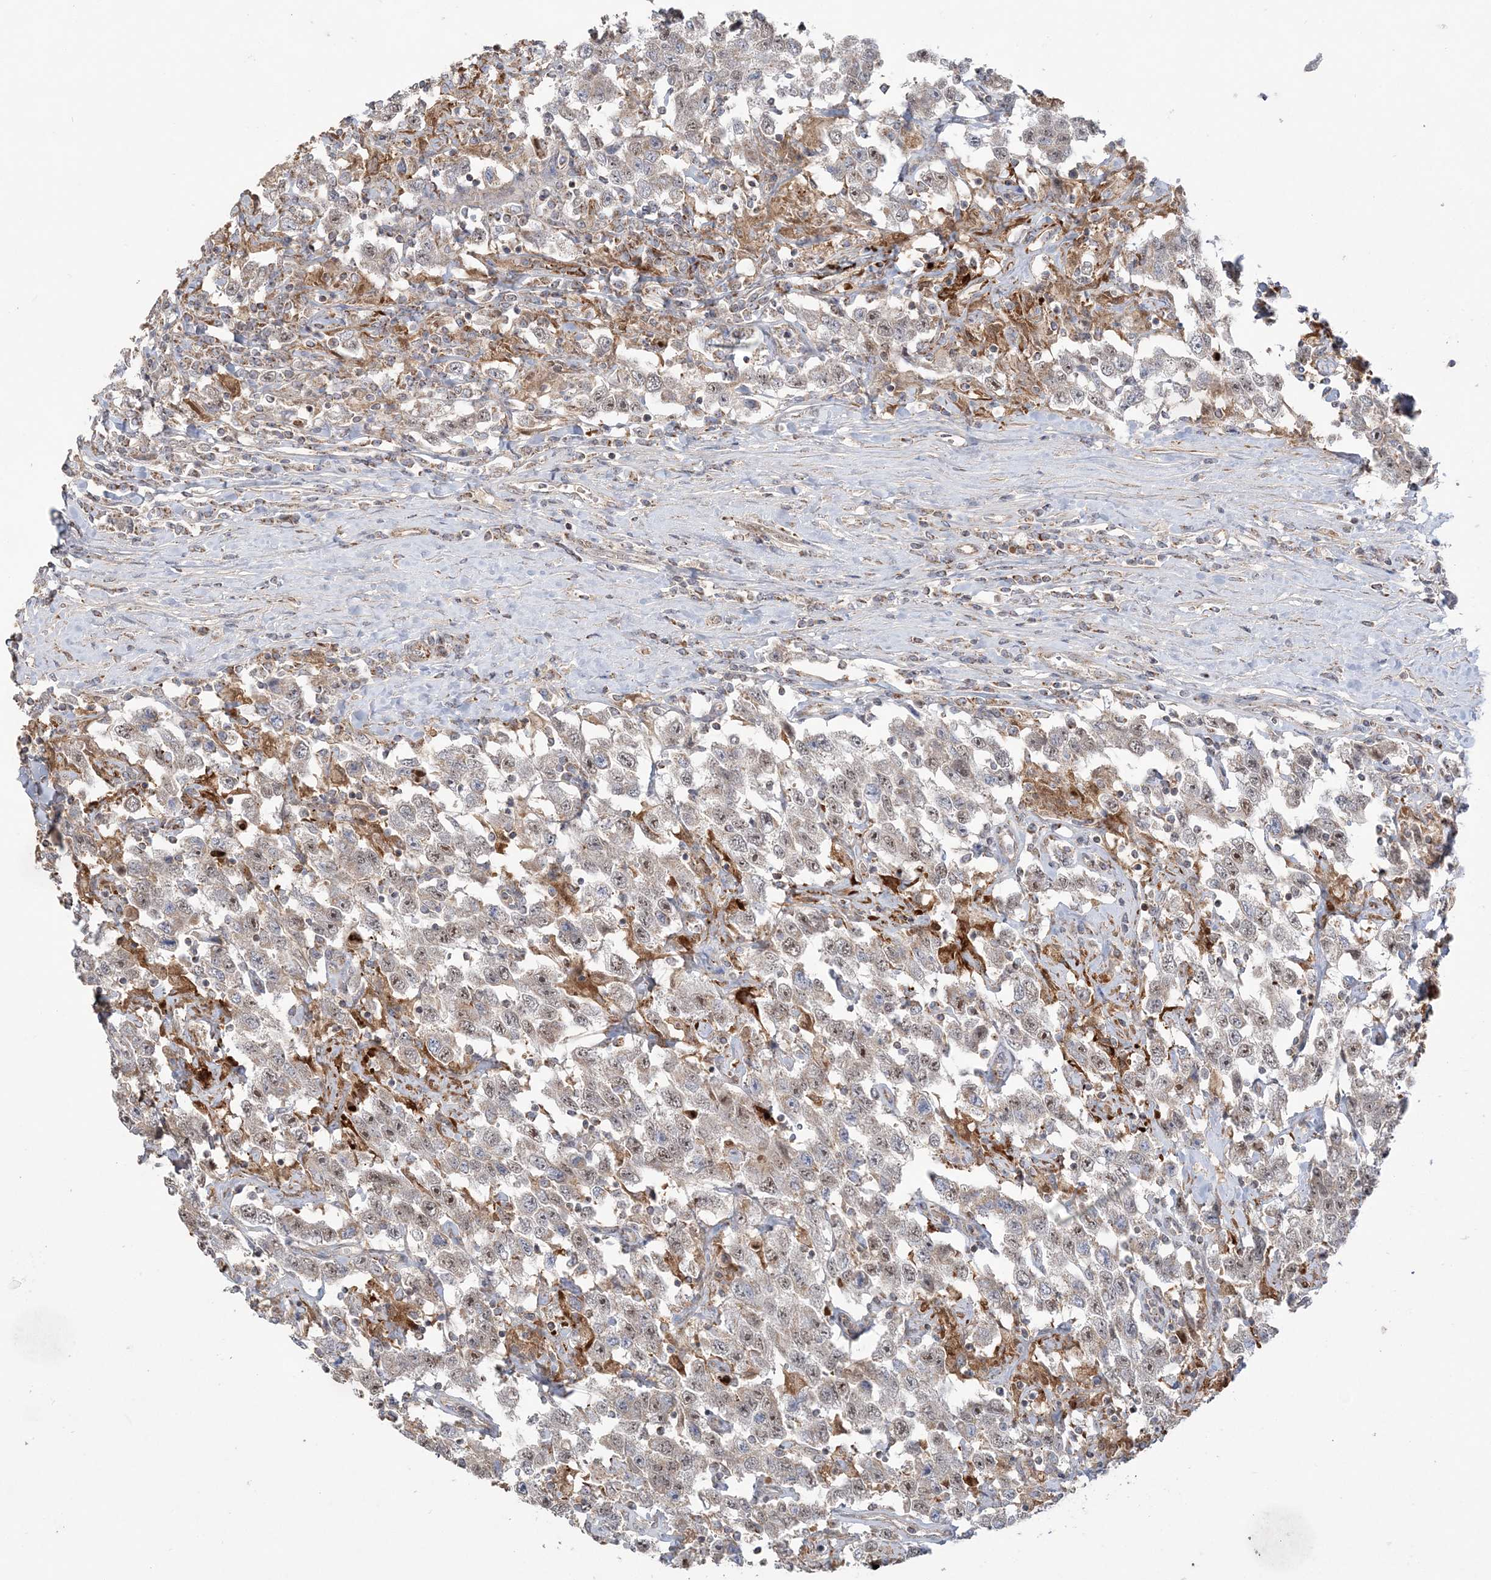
{"staining": {"intensity": "weak", "quantity": "<25%", "location": "nuclear"}, "tissue": "testis cancer", "cell_type": "Tumor cells", "image_type": "cancer", "snomed": [{"axis": "morphology", "description": "Seminoma, NOS"}, {"axis": "topography", "description": "Testis"}], "caption": "Seminoma (testis) was stained to show a protein in brown. There is no significant positivity in tumor cells.", "gene": "SCLT1", "patient": {"sex": "male", "age": 41}}